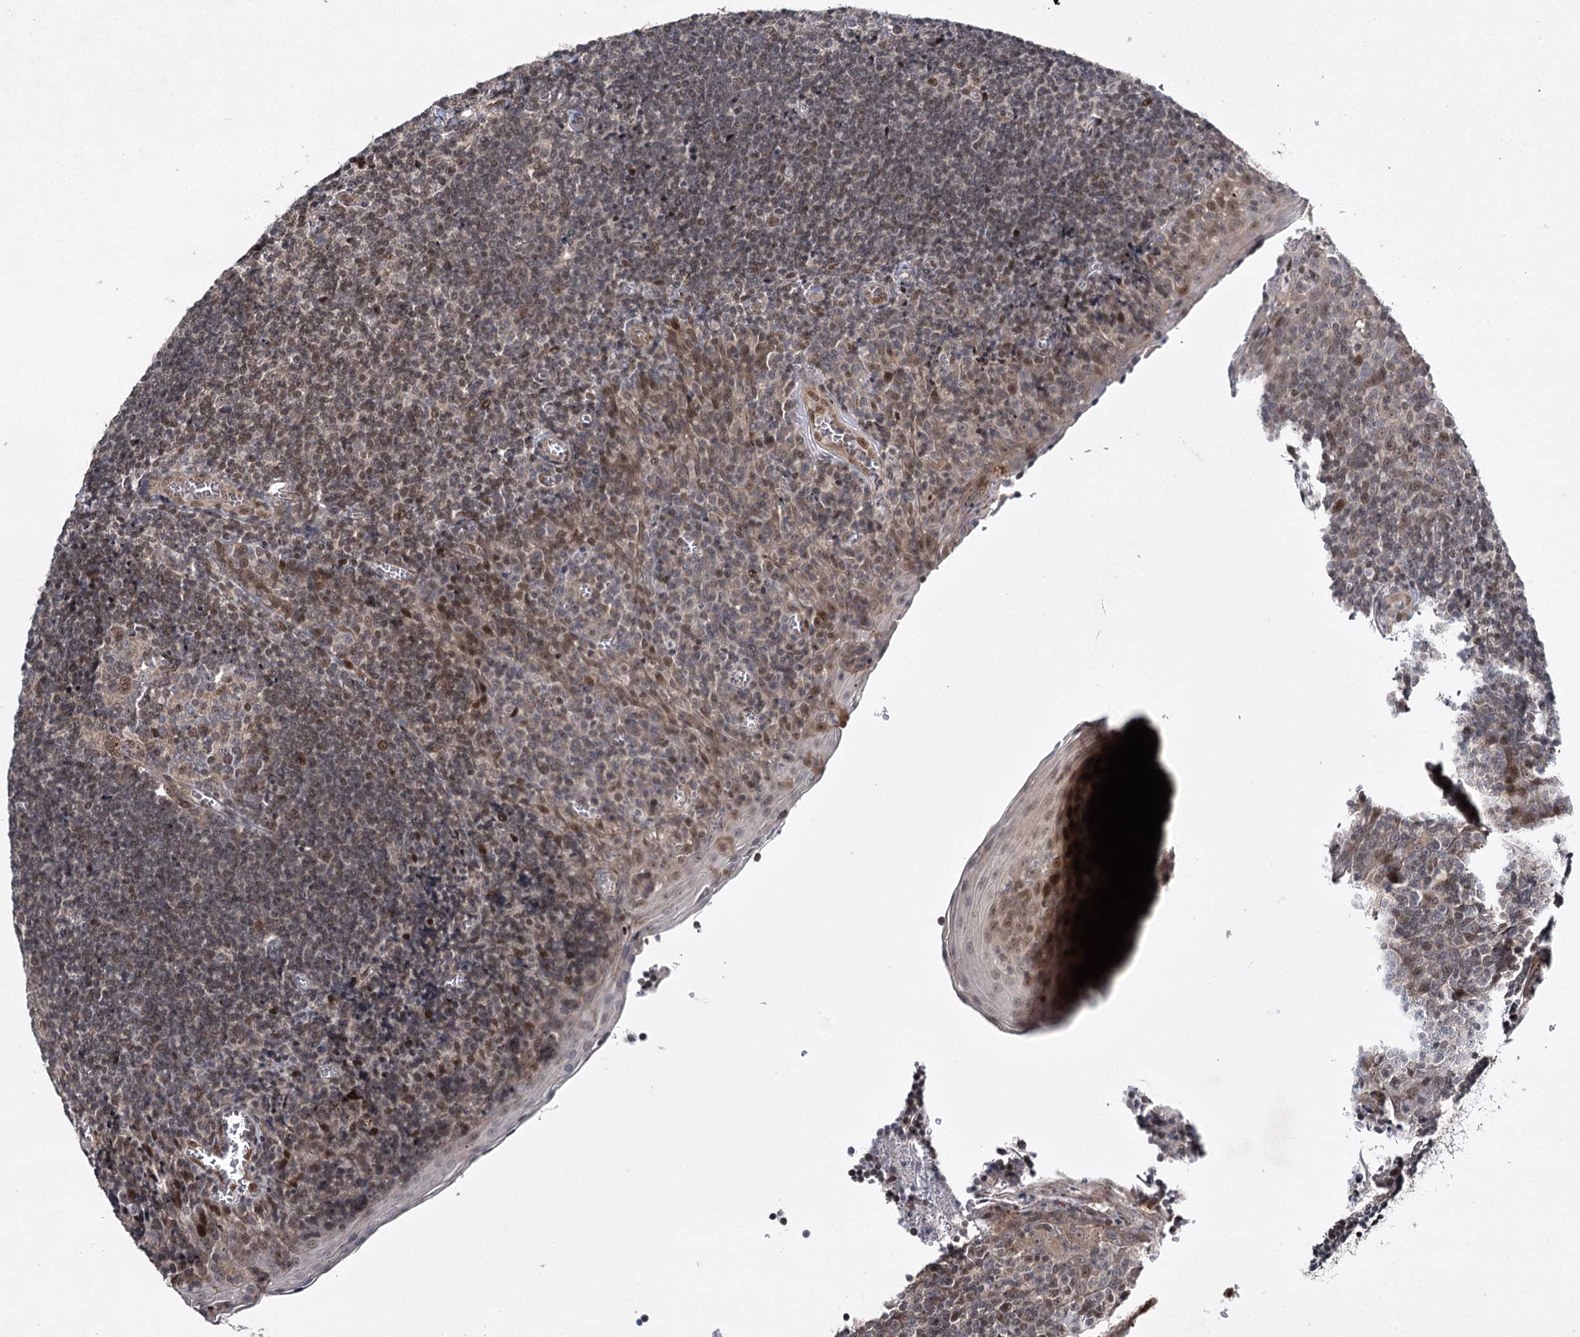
{"staining": {"intensity": "weak", "quantity": "<25%", "location": "nuclear"}, "tissue": "tonsil", "cell_type": "Germinal center cells", "image_type": "normal", "snomed": [{"axis": "morphology", "description": "Normal tissue, NOS"}, {"axis": "topography", "description": "Tonsil"}], "caption": "Tonsil stained for a protein using IHC demonstrates no expression germinal center cells.", "gene": "DCUN1D4", "patient": {"sex": "male", "age": 27}}